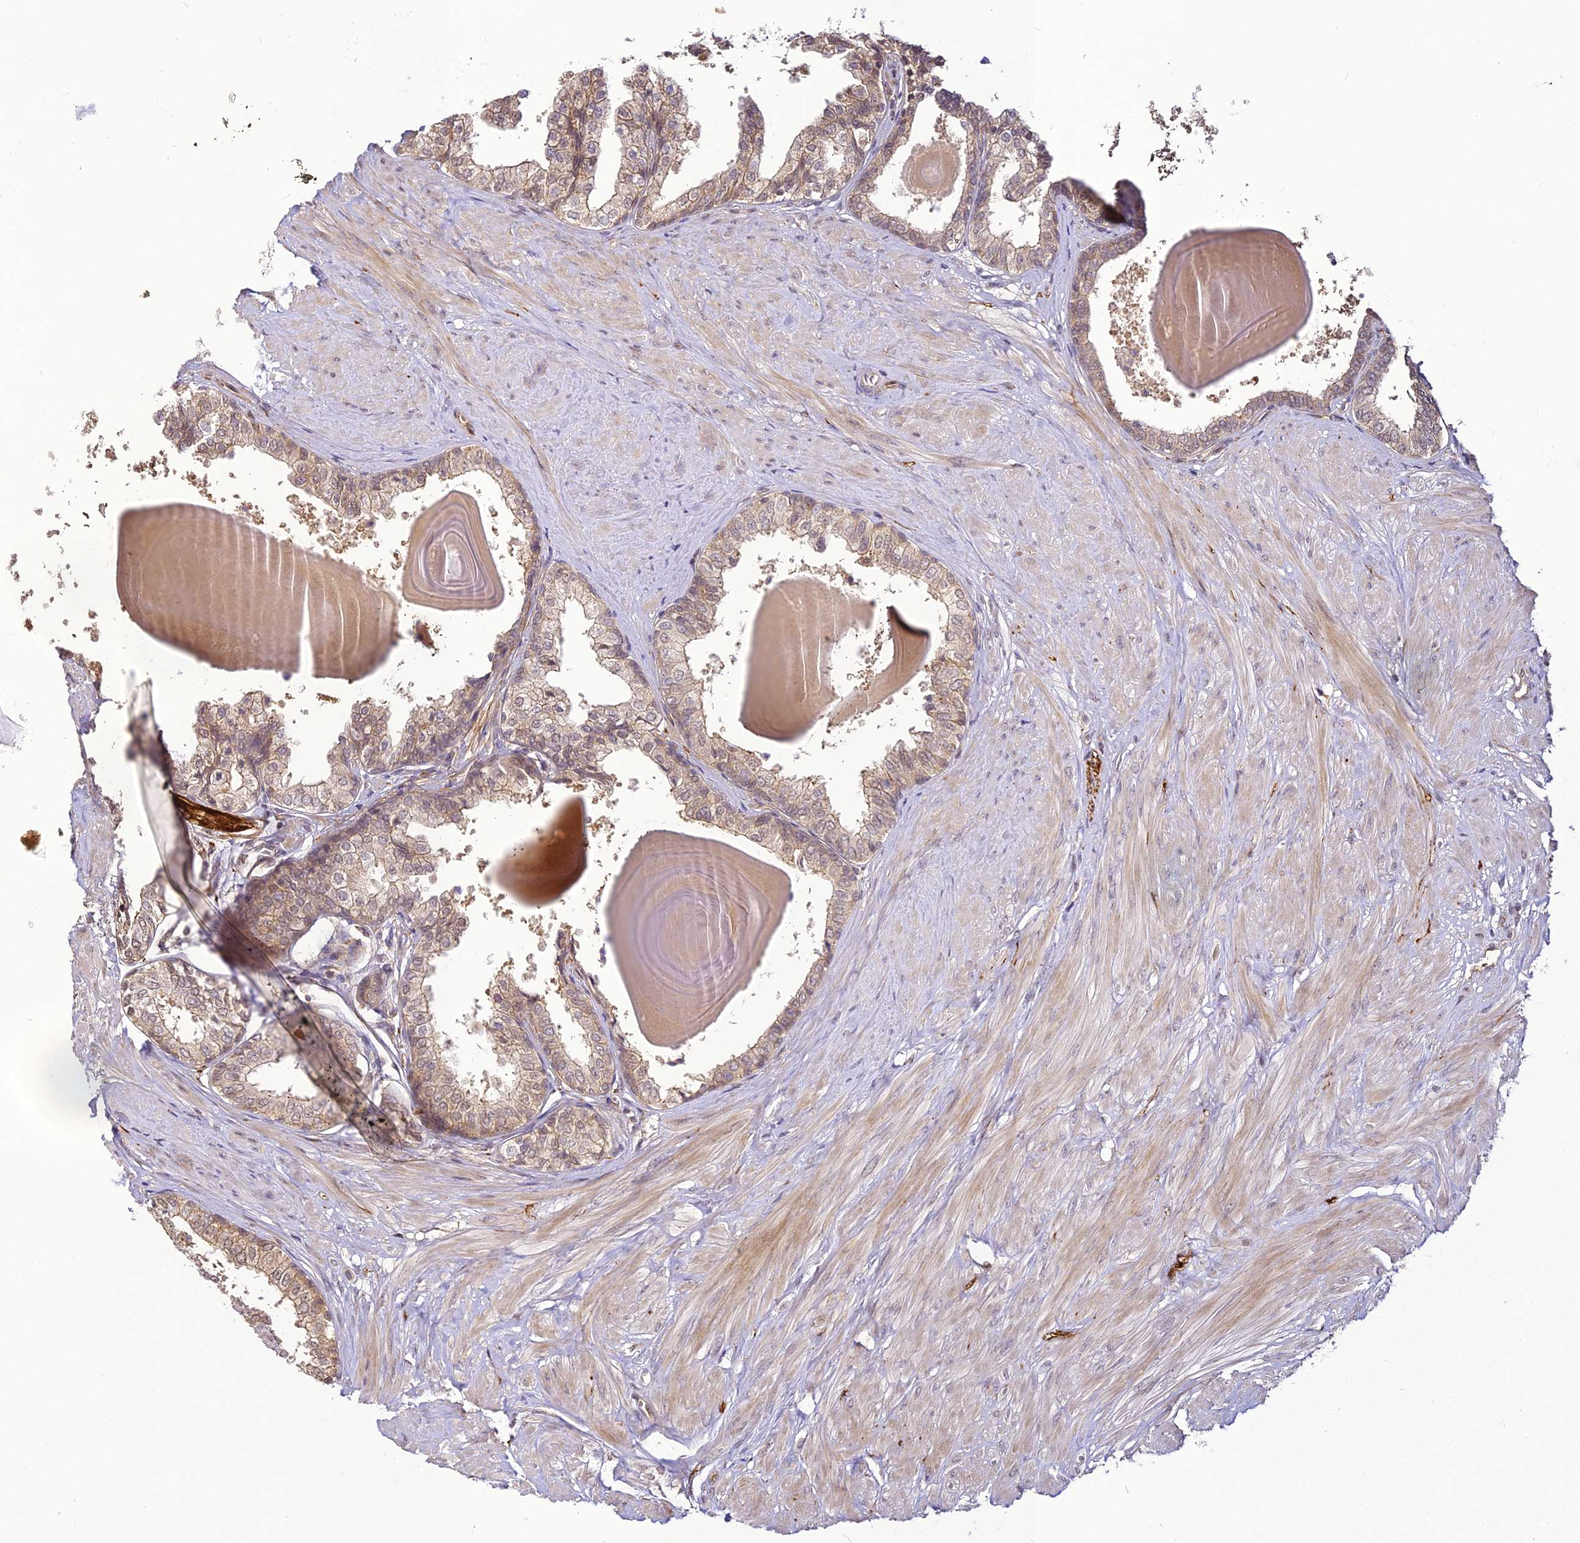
{"staining": {"intensity": "moderate", "quantity": "25%-75%", "location": "cytoplasmic/membranous,nuclear"}, "tissue": "prostate", "cell_type": "Glandular cells", "image_type": "normal", "snomed": [{"axis": "morphology", "description": "Normal tissue, NOS"}, {"axis": "topography", "description": "Prostate"}], "caption": "Immunohistochemical staining of unremarkable human prostate exhibits medium levels of moderate cytoplasmic/membranous,nuclear expression in approximately 25%-75% of glandular cells.", "gene": "BCDIN3D", "patient": {"sex": "male", "age": 48}}